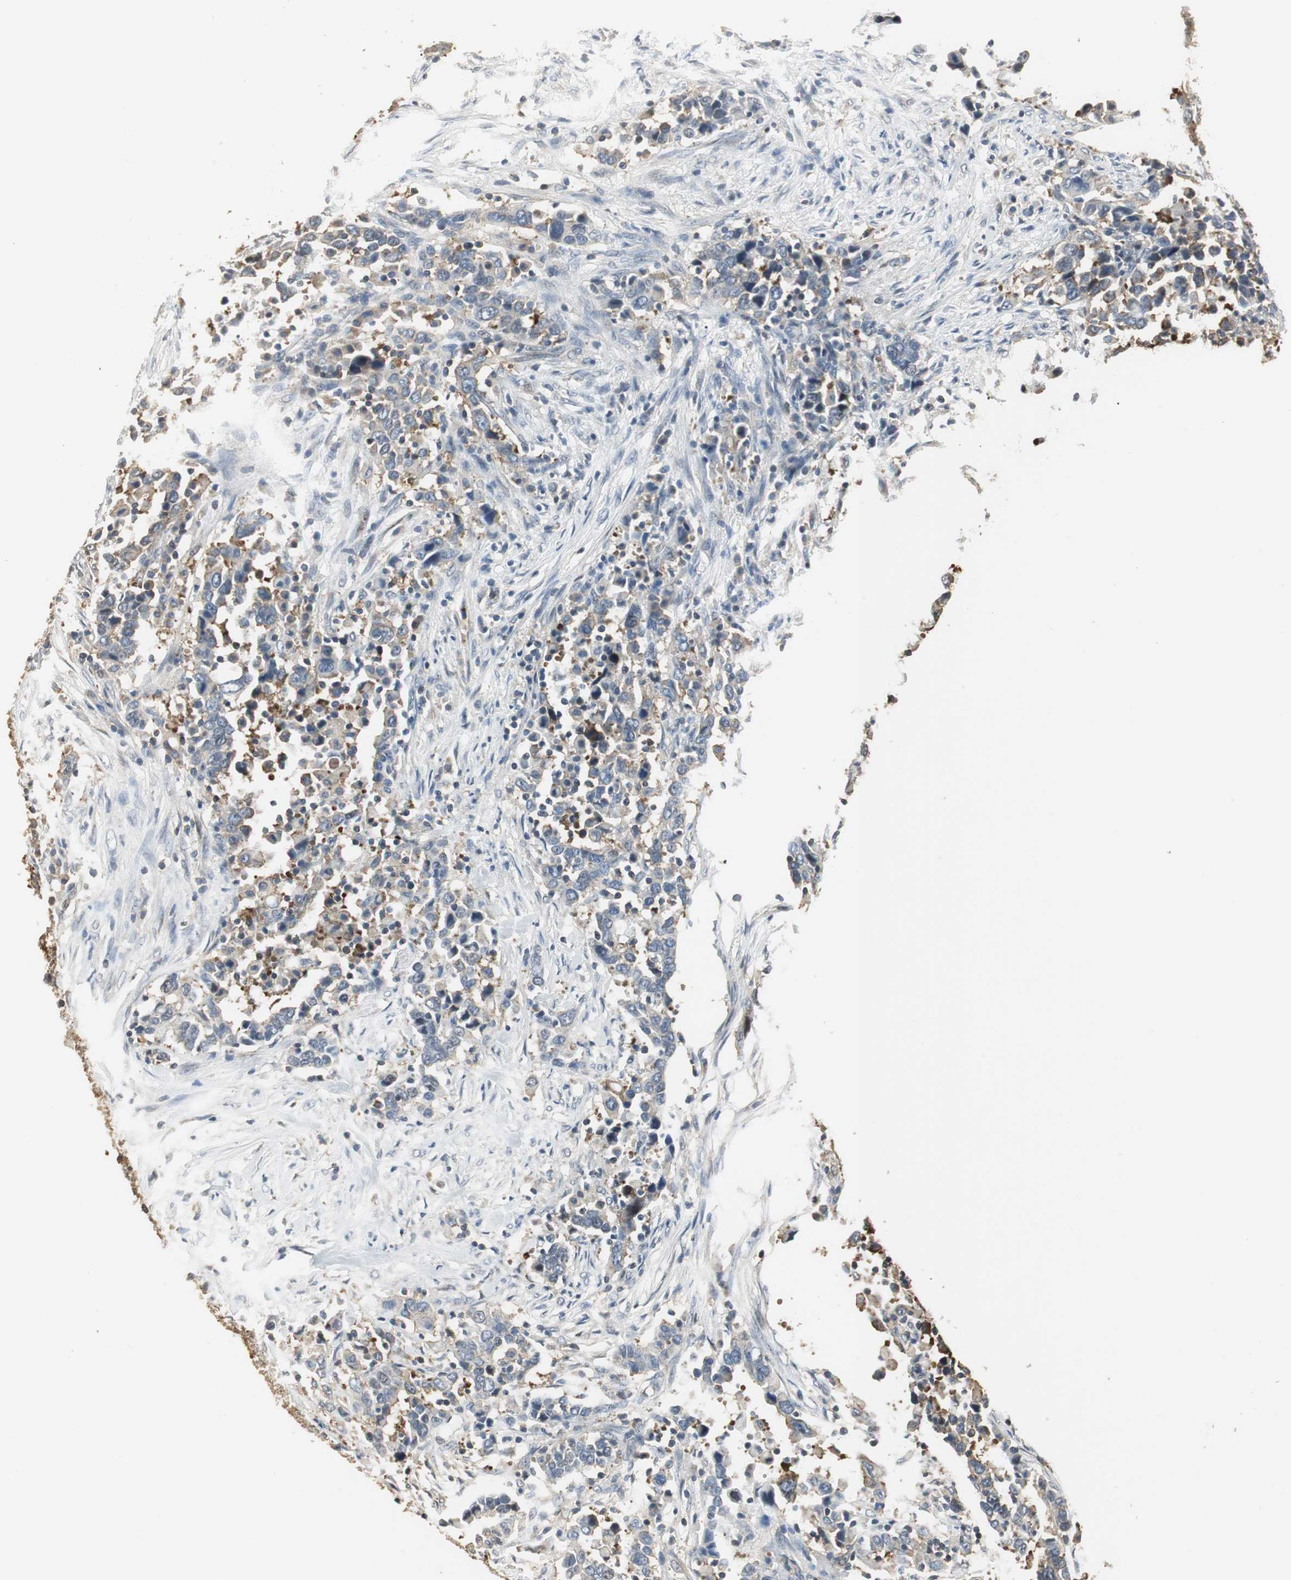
{"staining": {"intensity": "weak", "quantity": "25%-75%", "location": "cytoplasmic/membranous"}, "tissue": "urothelial cancer", "cell_type": "Tumor cells", "image_type": "cancer", "snomed": [{"axis": "morphology", "description": "Urothelial carcinoma, High grade"}, {"axis": "topography", "description": "Urinary bladder"}], "caption": "There is low levels of weak cytoplasmic/membranous staining in tumor cells of urothelial cancer, as demonstrated by immunohistochemical staining (brown color).", "gene": "CCT5", "patient": {"sex": "male", "age": 61}}